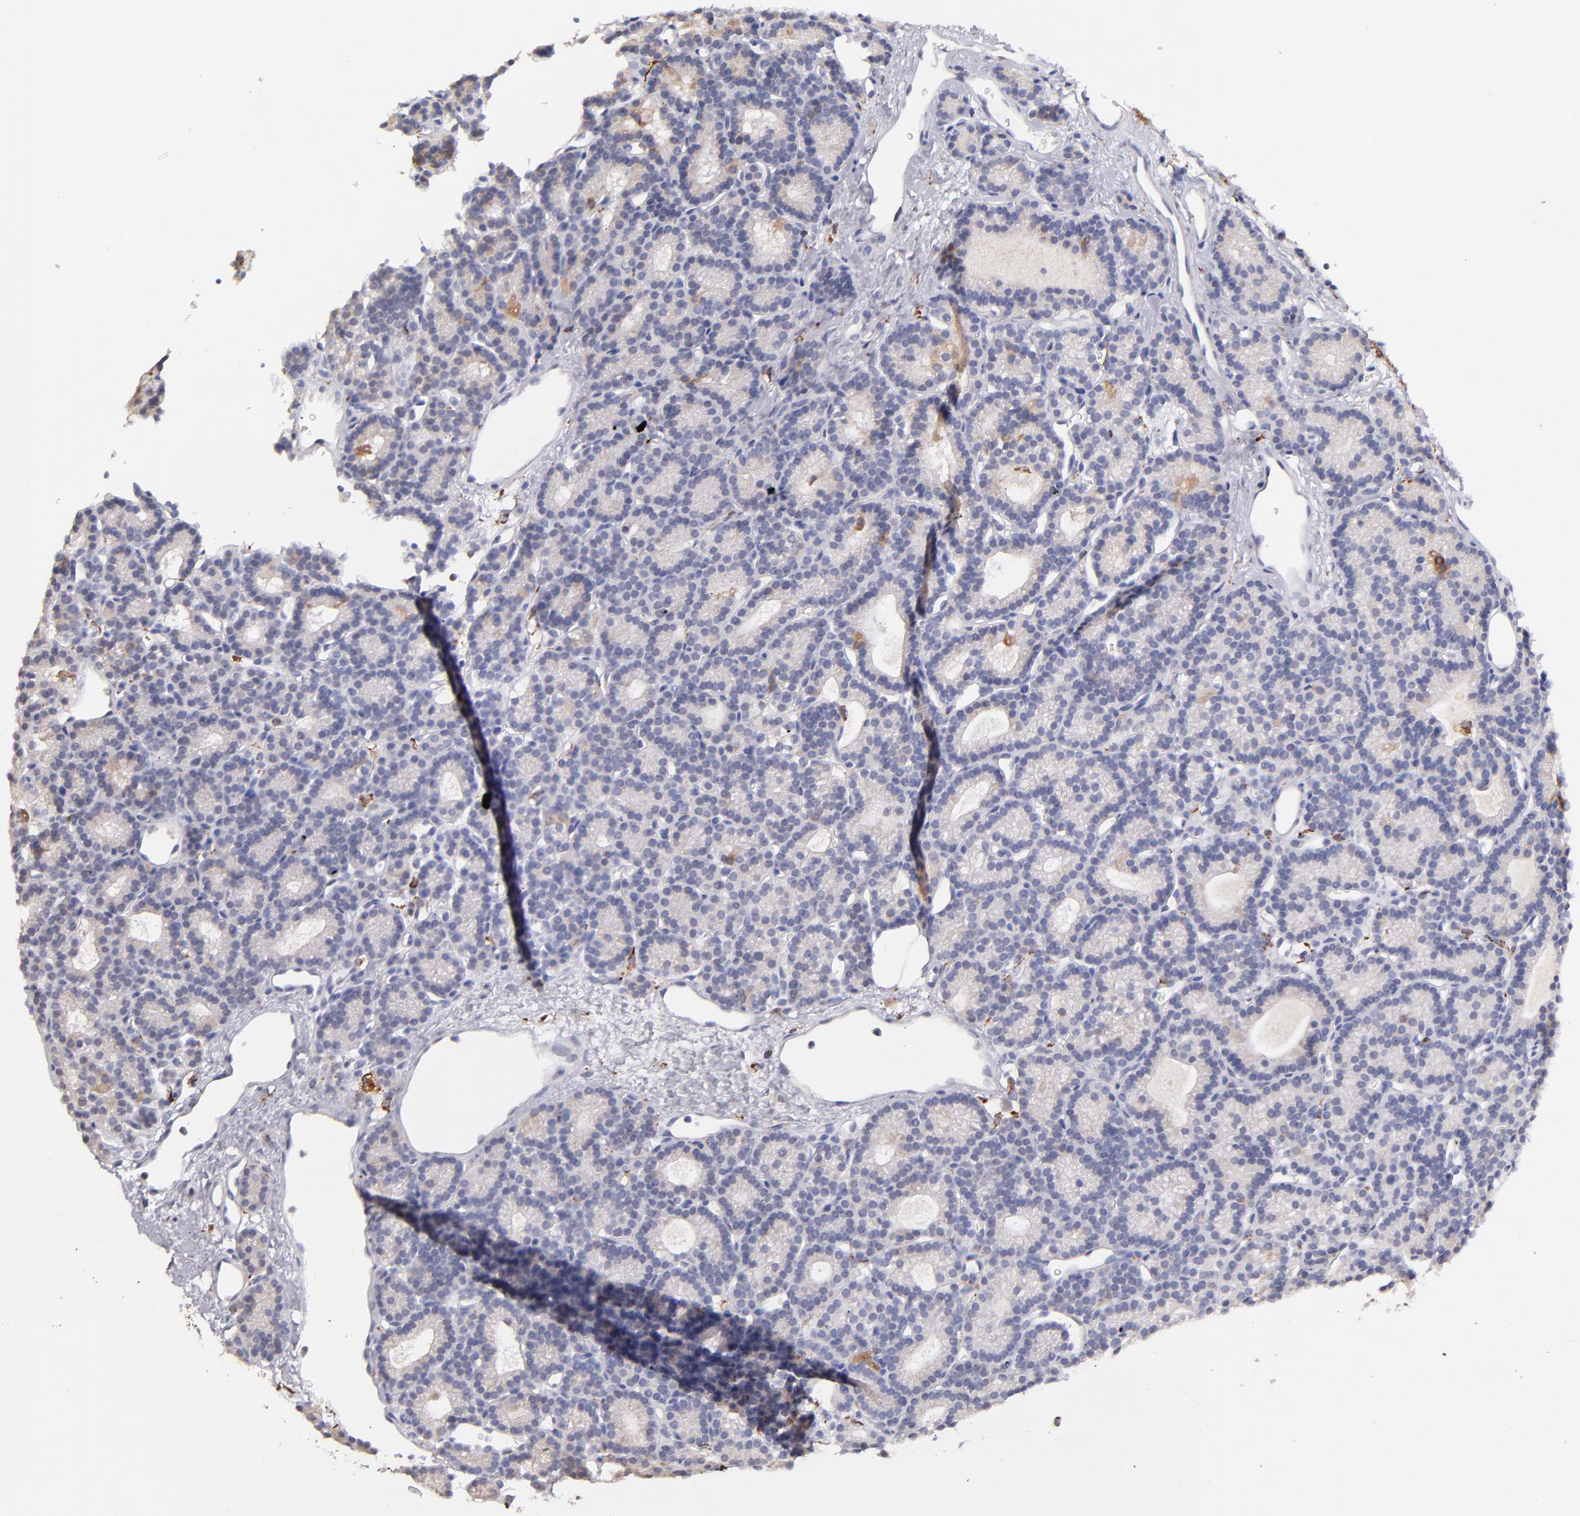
{"staining": {"intensity": "weak", "quantity": ">75%", "location": "cytoplasmic/membranous"}, "tissue": "parathyroid gland", "cell_type": "Glandular cells", "image_type": "normal", "snomed": [{"axis": "morphology", "description": "Normal tissue, NOS"}, {"axis": "topography", "description": "Parathyroid gland"}], "caption": "Benign parathyroid gland demonstrates weak cytoplasmic/membranous staining in approximately >75% of glandular cells.", "gene": "GLDC", "patient": {"sex": "male", "age": 85}}